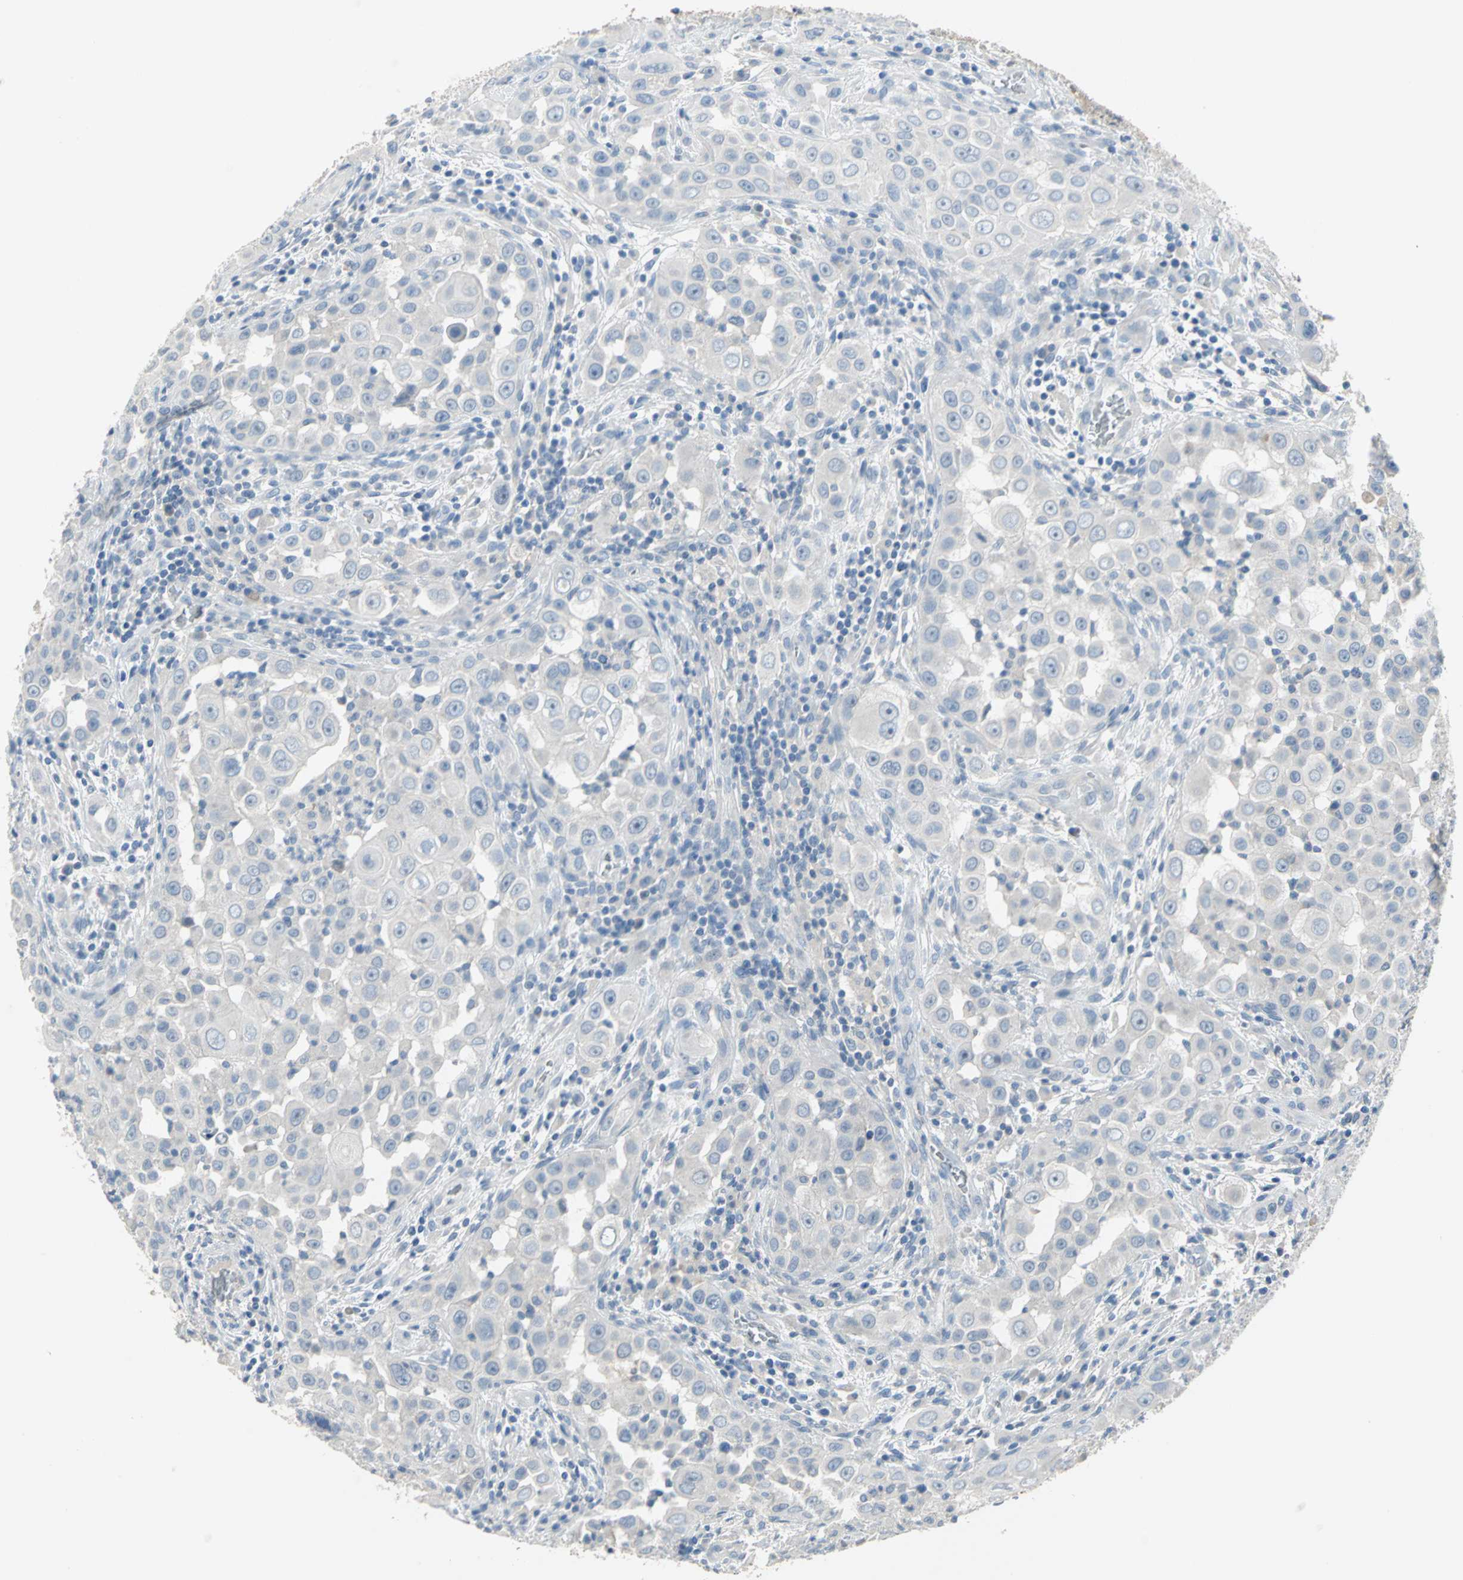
{"staining": {"intensity": "negative", "quantity": "none", "location": "none"}, "tissue": "head and neck cancer", "cell_type": "Tumor cells", "image_type": "cancer", "snomed": [{"axis": "morphology", "description": "Carcinoma, NOS"}, {"axis": "topography", "description": "Head-Neck"}], "caption": "Protein analysis of head and neck cancer (carcinoma) exhibits no significant staining in tumor cells. The staining is performed using DAB (3,3'-diaminobenzidine) brown chromogen with nuclei counter-stained in using hematoxylin.", "gene": "PTGDS", "patient": {"sex": "male", "age": 87}}